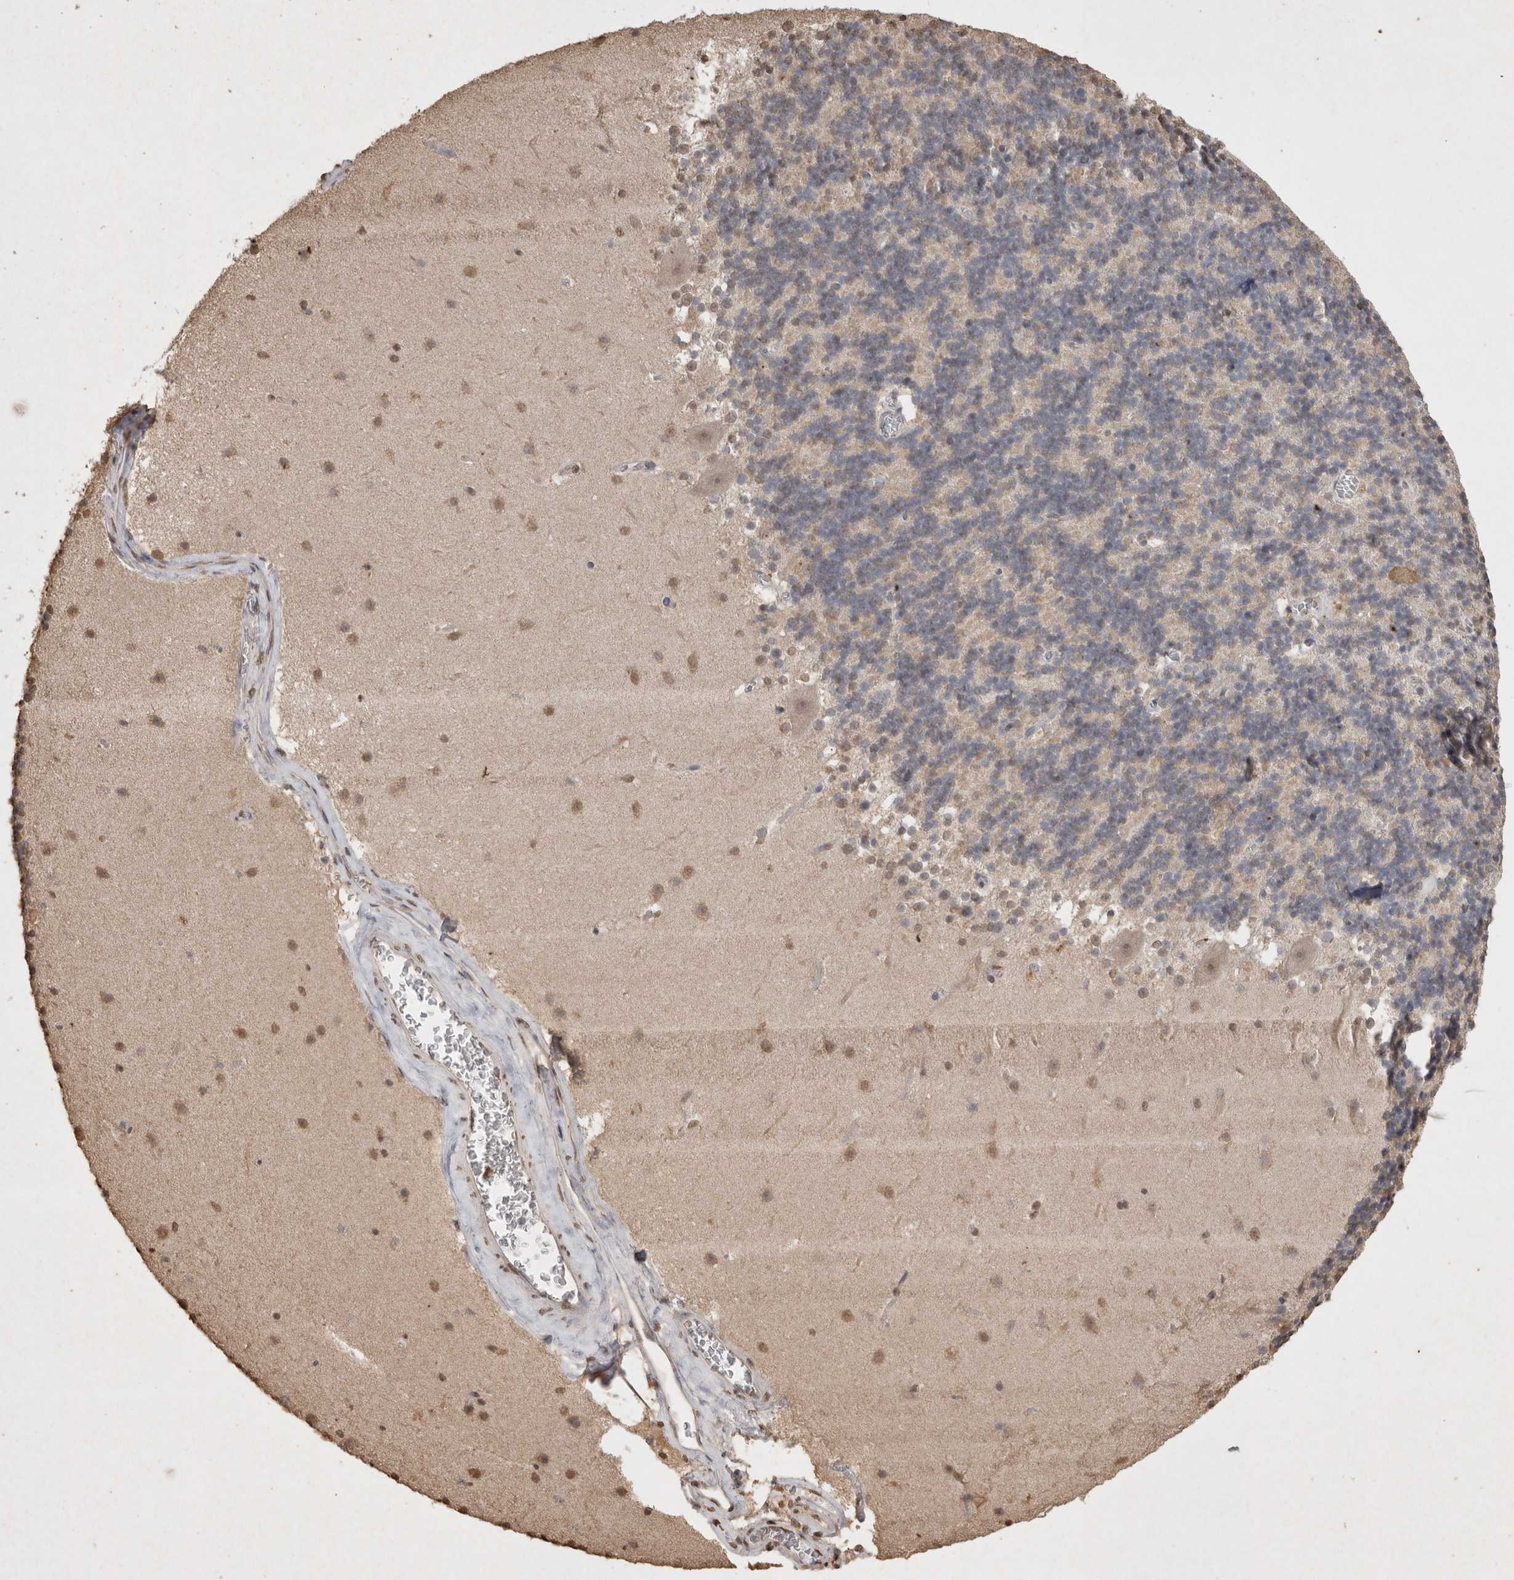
{"staining": {"intensity": "negative", "quantity": "none", "location": "none"}, "tissue": "cerebellum", "cell_type": "Cells in granular layer", "image_type": "normal", "snomed": [{"axis": "morphology", "description": "Normal tissue, NOS"}, {"axis": "topography", "description": "Cerebellum"}], "caption": "Immunohistochemistry (IHC) histopathology image of normal cerebellum: cerebellum stained with DAB demonstrates no significant protein positivity in cells in granular layer.", "gene": "MLX", "patient": {"sex": "female", "age": 19}}